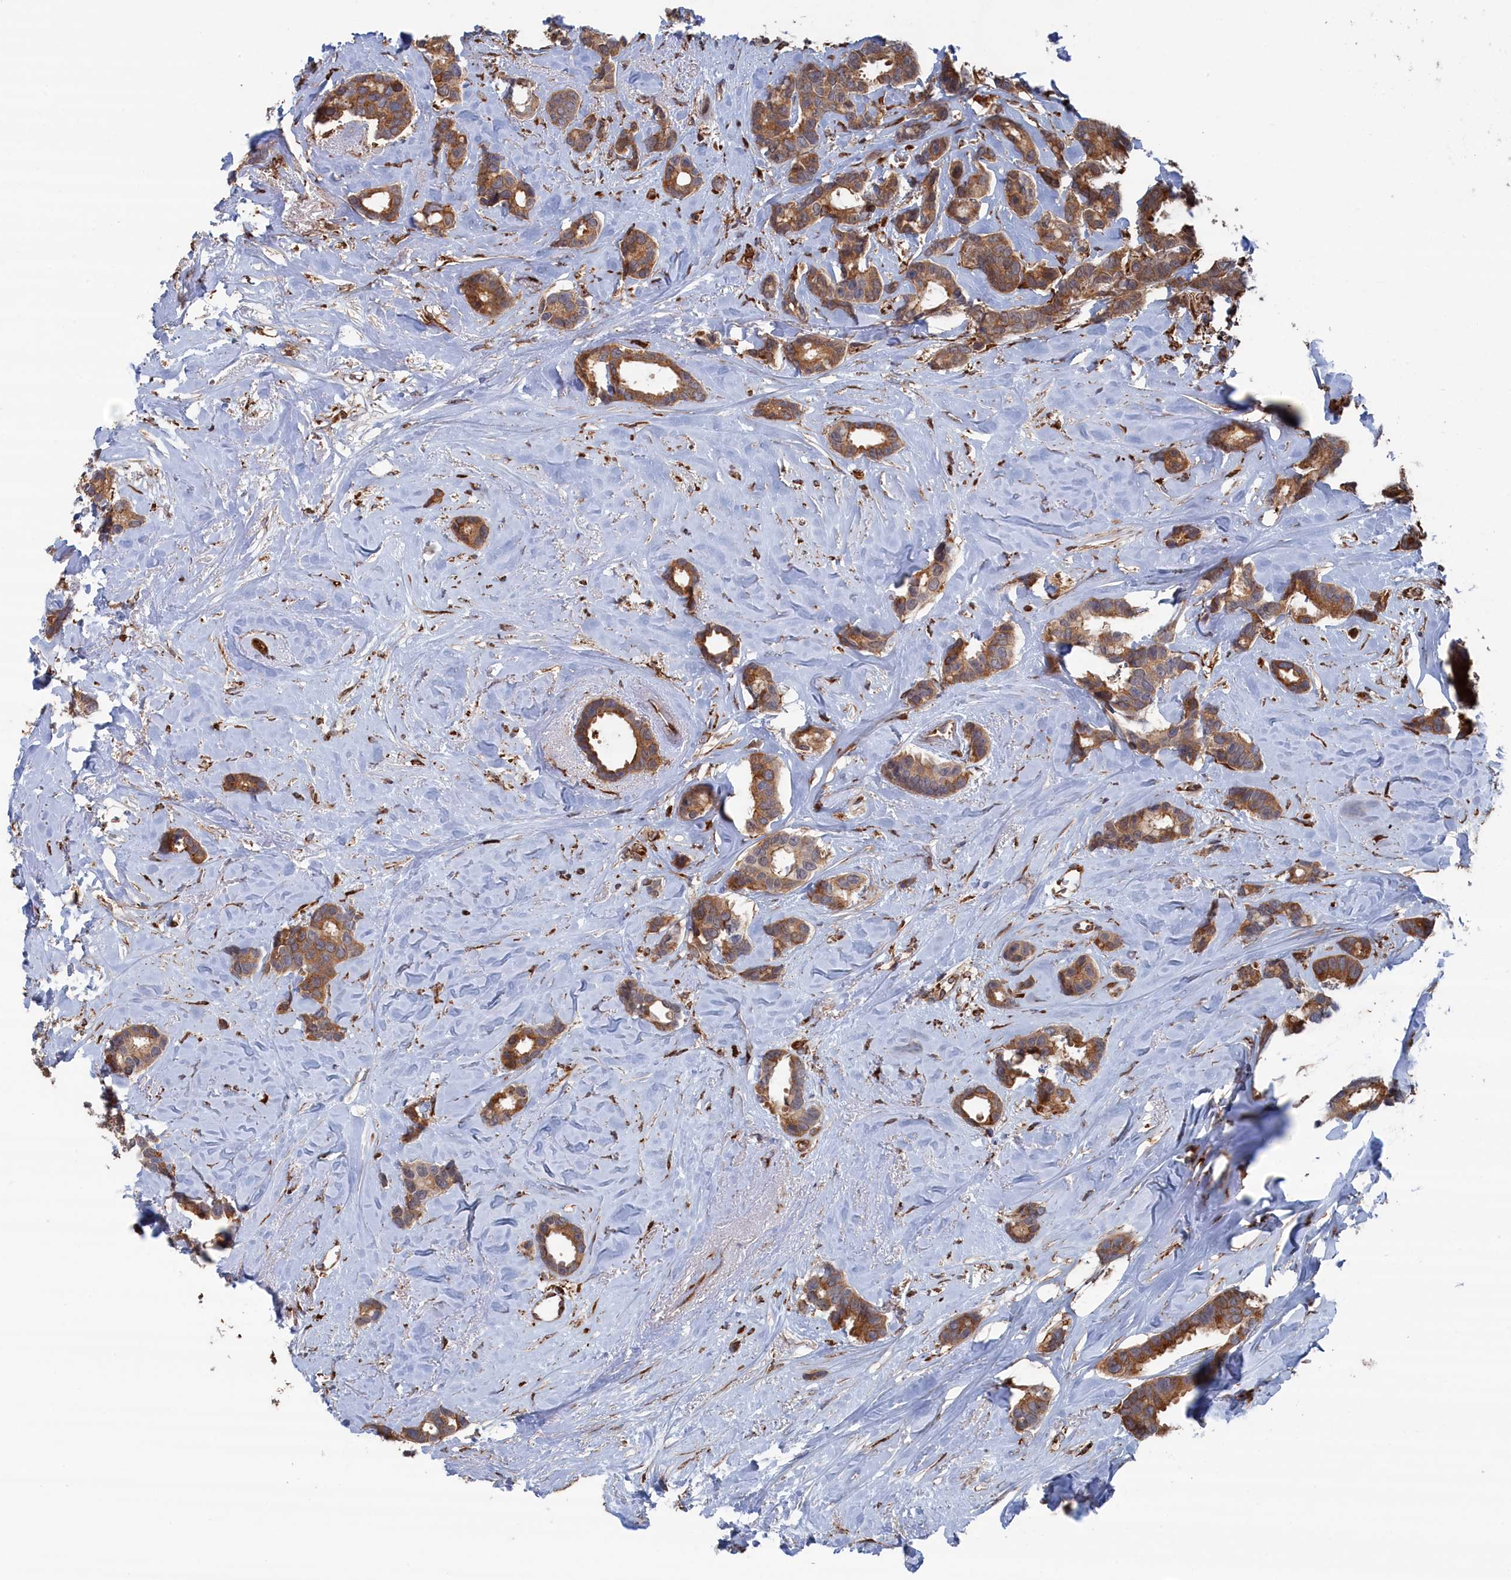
{"staining": {"intensity": "moderate", "quantity": ">75%", "location": "cytoplasmic/membranous"}, "tissue": "breast cancer", "cell_type": "Tumor cells", "image_type": "cancer", "snomed": [{"axis": "morphology", "description": "Duct carcinoma"}, {"axis": "topography", "description": "Breast"}], "caption": "Protein staining of breast cancer (invasive ductal carcinoma) tissue demonstrates moderate cytoplasmic/membranous expression in about >75% of tumor cells.", "gene": "BPIFB6", "patient": {"sex": "female", "age": 87}}